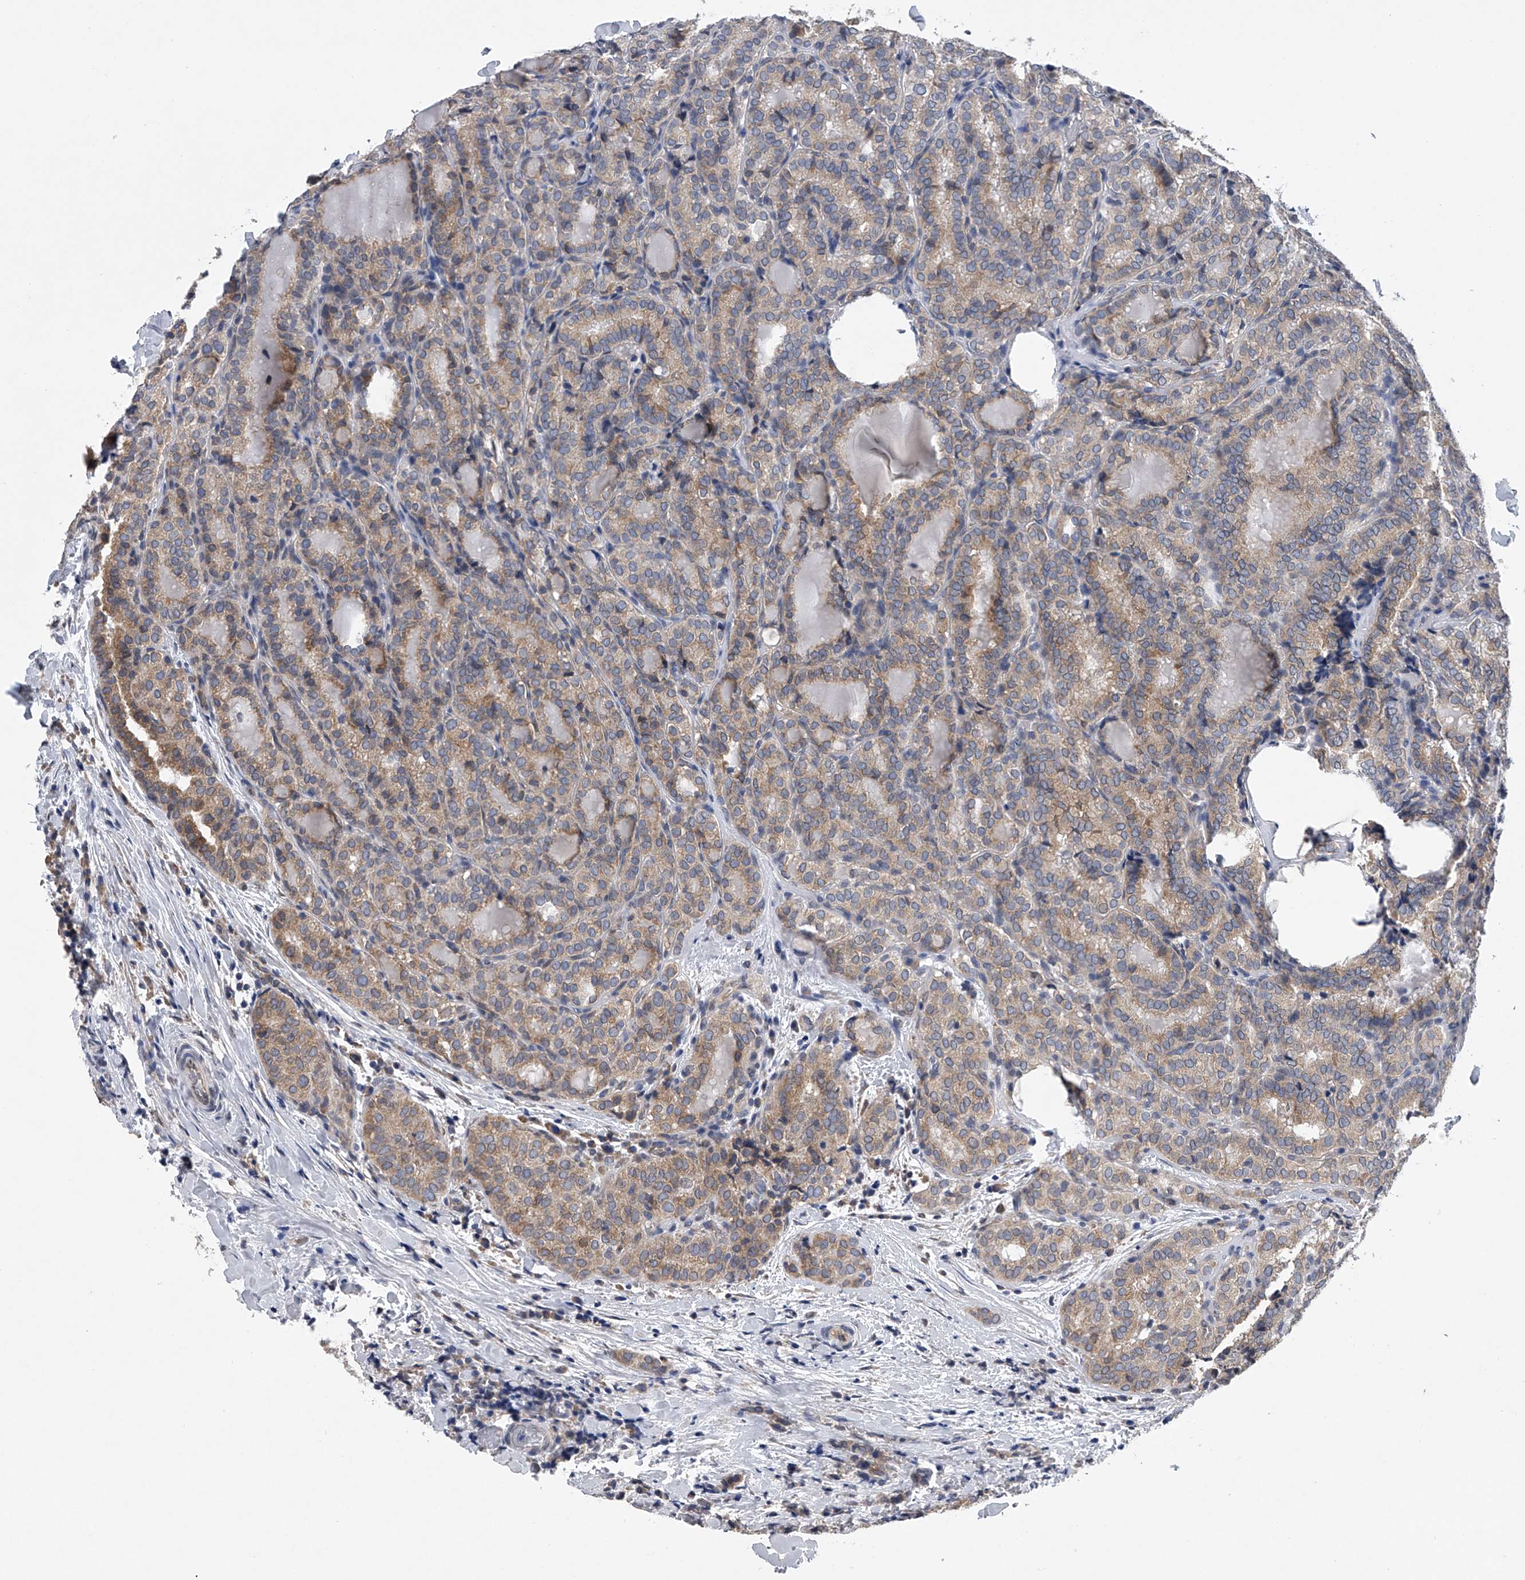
{"staining": {"intensity": "weak", "quantity": ">75%", "location": "cytoplasmic/membranous"}, "tissue": "thyroid cancer", "cell_type": "Tumor cells", "image_type": "cancer", "snomed": [{"axis": "morphology", "description": "Normal tissue, NOS"}, {"axis": "morphology", "description": "Papillary adenocarcinoma, NOS"}, {"axis": "topography", "description": "Thyroid gland"}], "caption": "A micrograph of human papillary adenocarcinoma (thyroid) stained for a protein shows weak cytoplasmic/membranous brown staining in tumor cells.", "gene": "RNF5", "patient": {"sex": "female", "age": 30}}